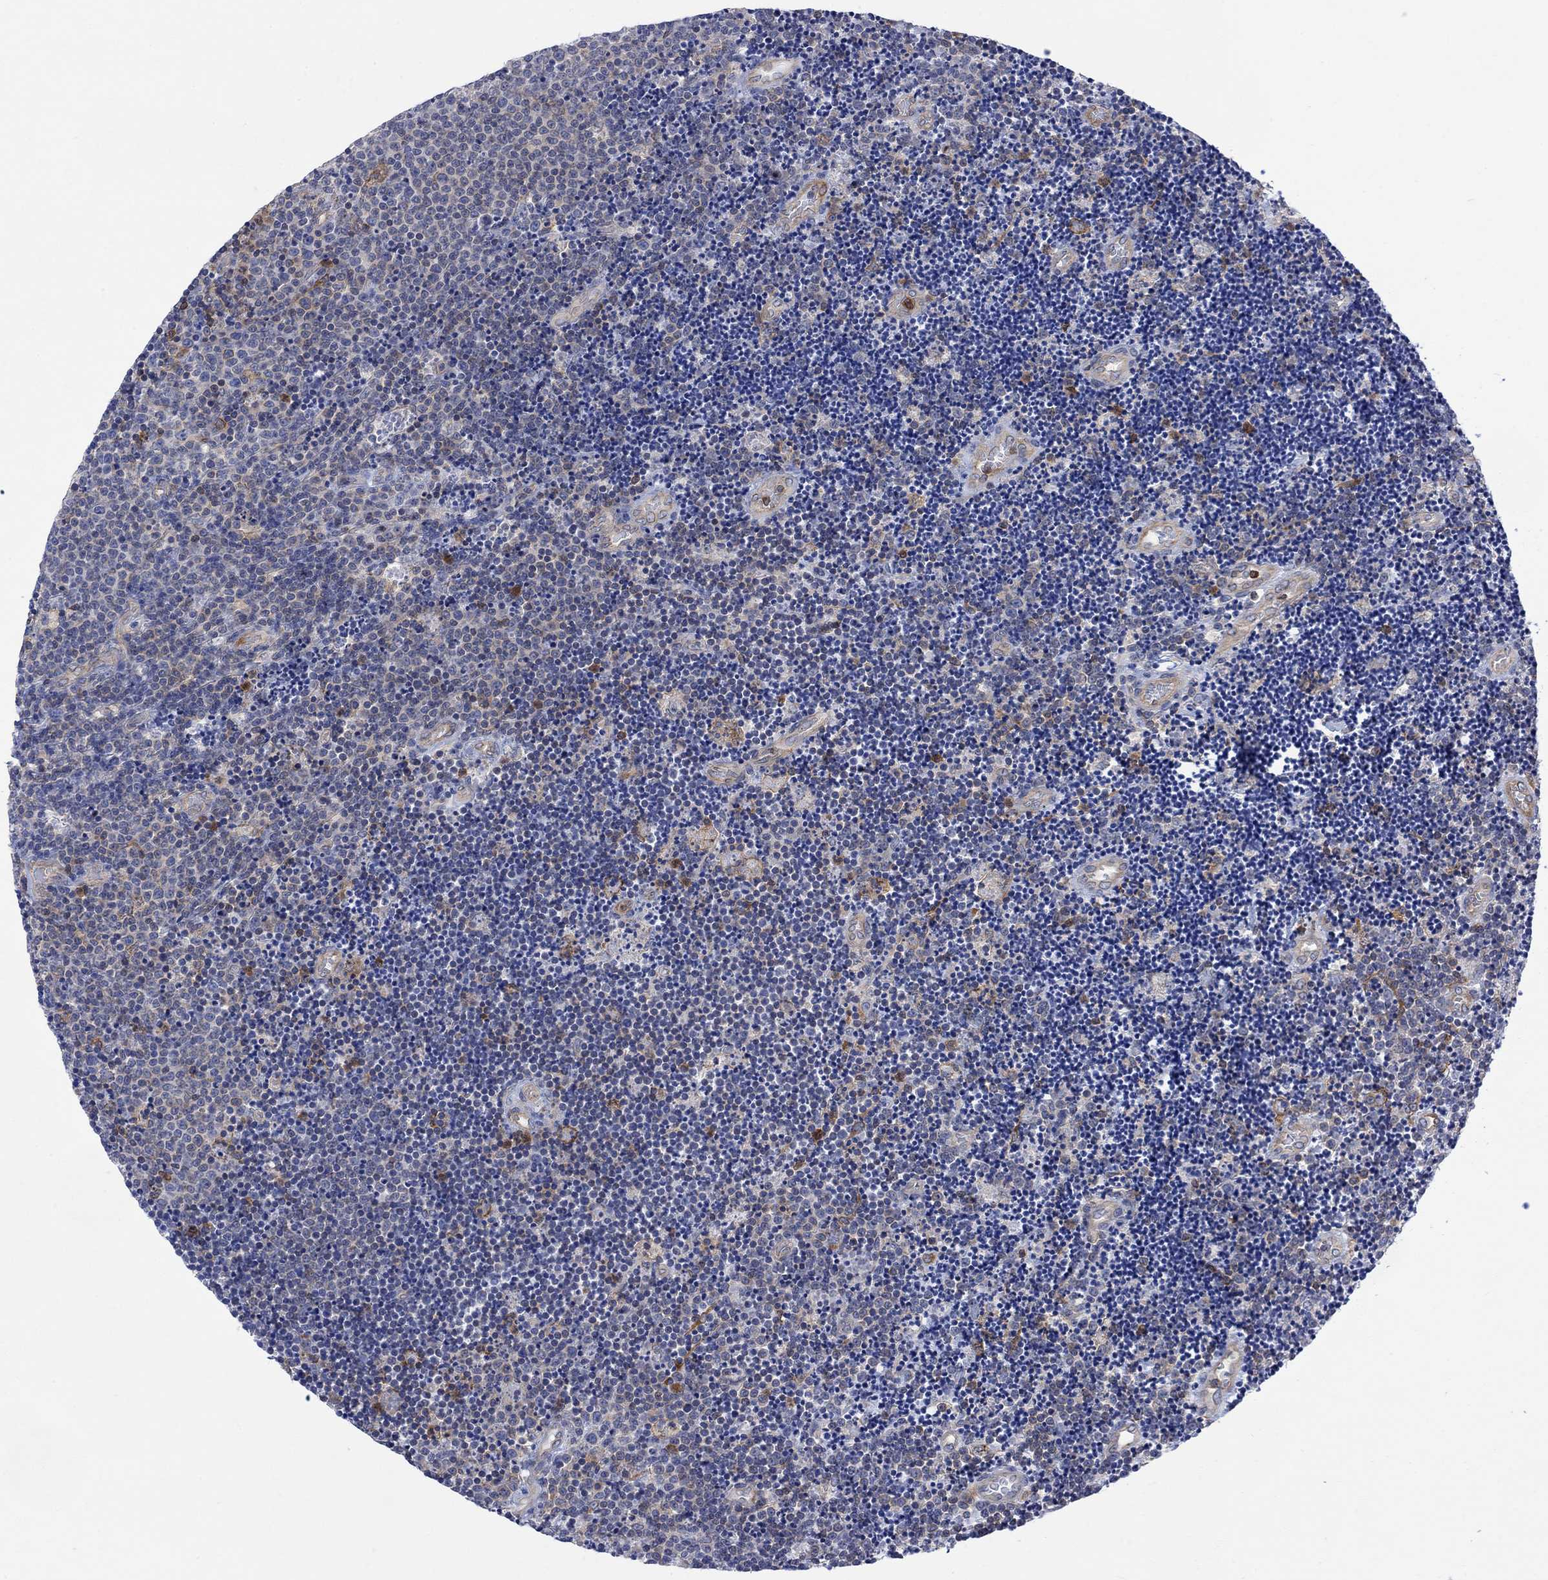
{"staining": {"intensity": "negative", "quantity": "none", "location": "none"}, "tissue": "lymphoma", "cell_type": "Tumor cells", "image_type": "cancer", "snomed": [{"axis": "morphology", "description": "Malignant lymphoma, non-Hodgkin's type, Low grade"}, {"axis": "topography", "description": "Brain"}], "caption": "Micrograph shows no significant protein expression in tumor cells of malignant lymphoma, non-Hodgkin's type (low-grade).", "gene": "GBP5", "patient": {"sex": "female", "age": 66}}